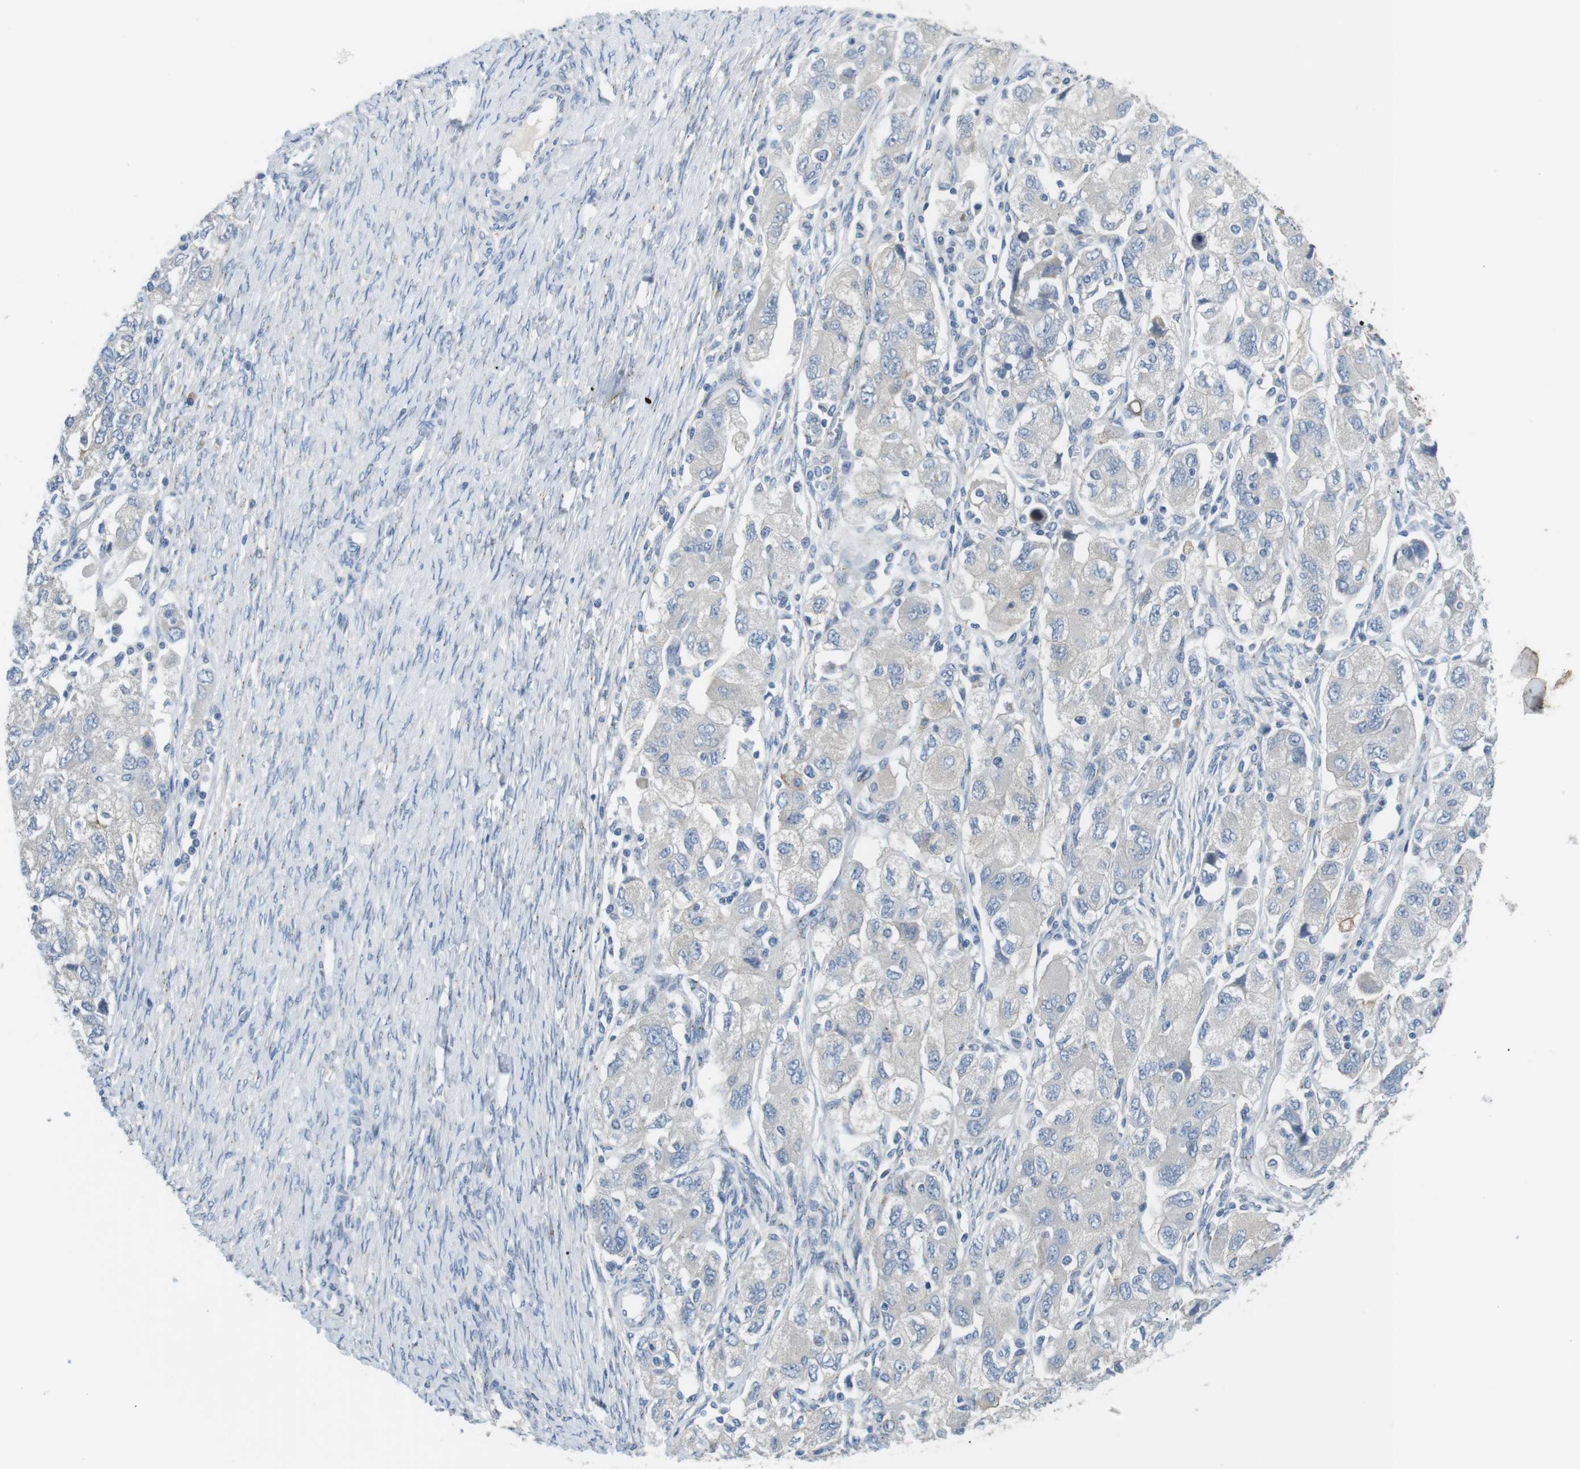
{"staining": {"intensity": "negative", "quantity": "none", "location": "none"}, "tissue": "ovarian cancer", "cell_type": "Tumor cells", "image_type": "cancer", "snomed": [{"axis": "morphology", "description": "Carcinoma, NOS"}, {"axis": "morphology", "description": "Cystadenocarcinoma, serous, NOS"}, {"axis": "topography", "description": "Ovary"}], "caption": "IHC photomicrograph of ovarian cancer (serous cystadenocarcinoma) stained for a protein (brown), which exhibits no staining in tumor cells.", "gene": "UNC5CL", "patient": {"sex": "female", "age": 69}}